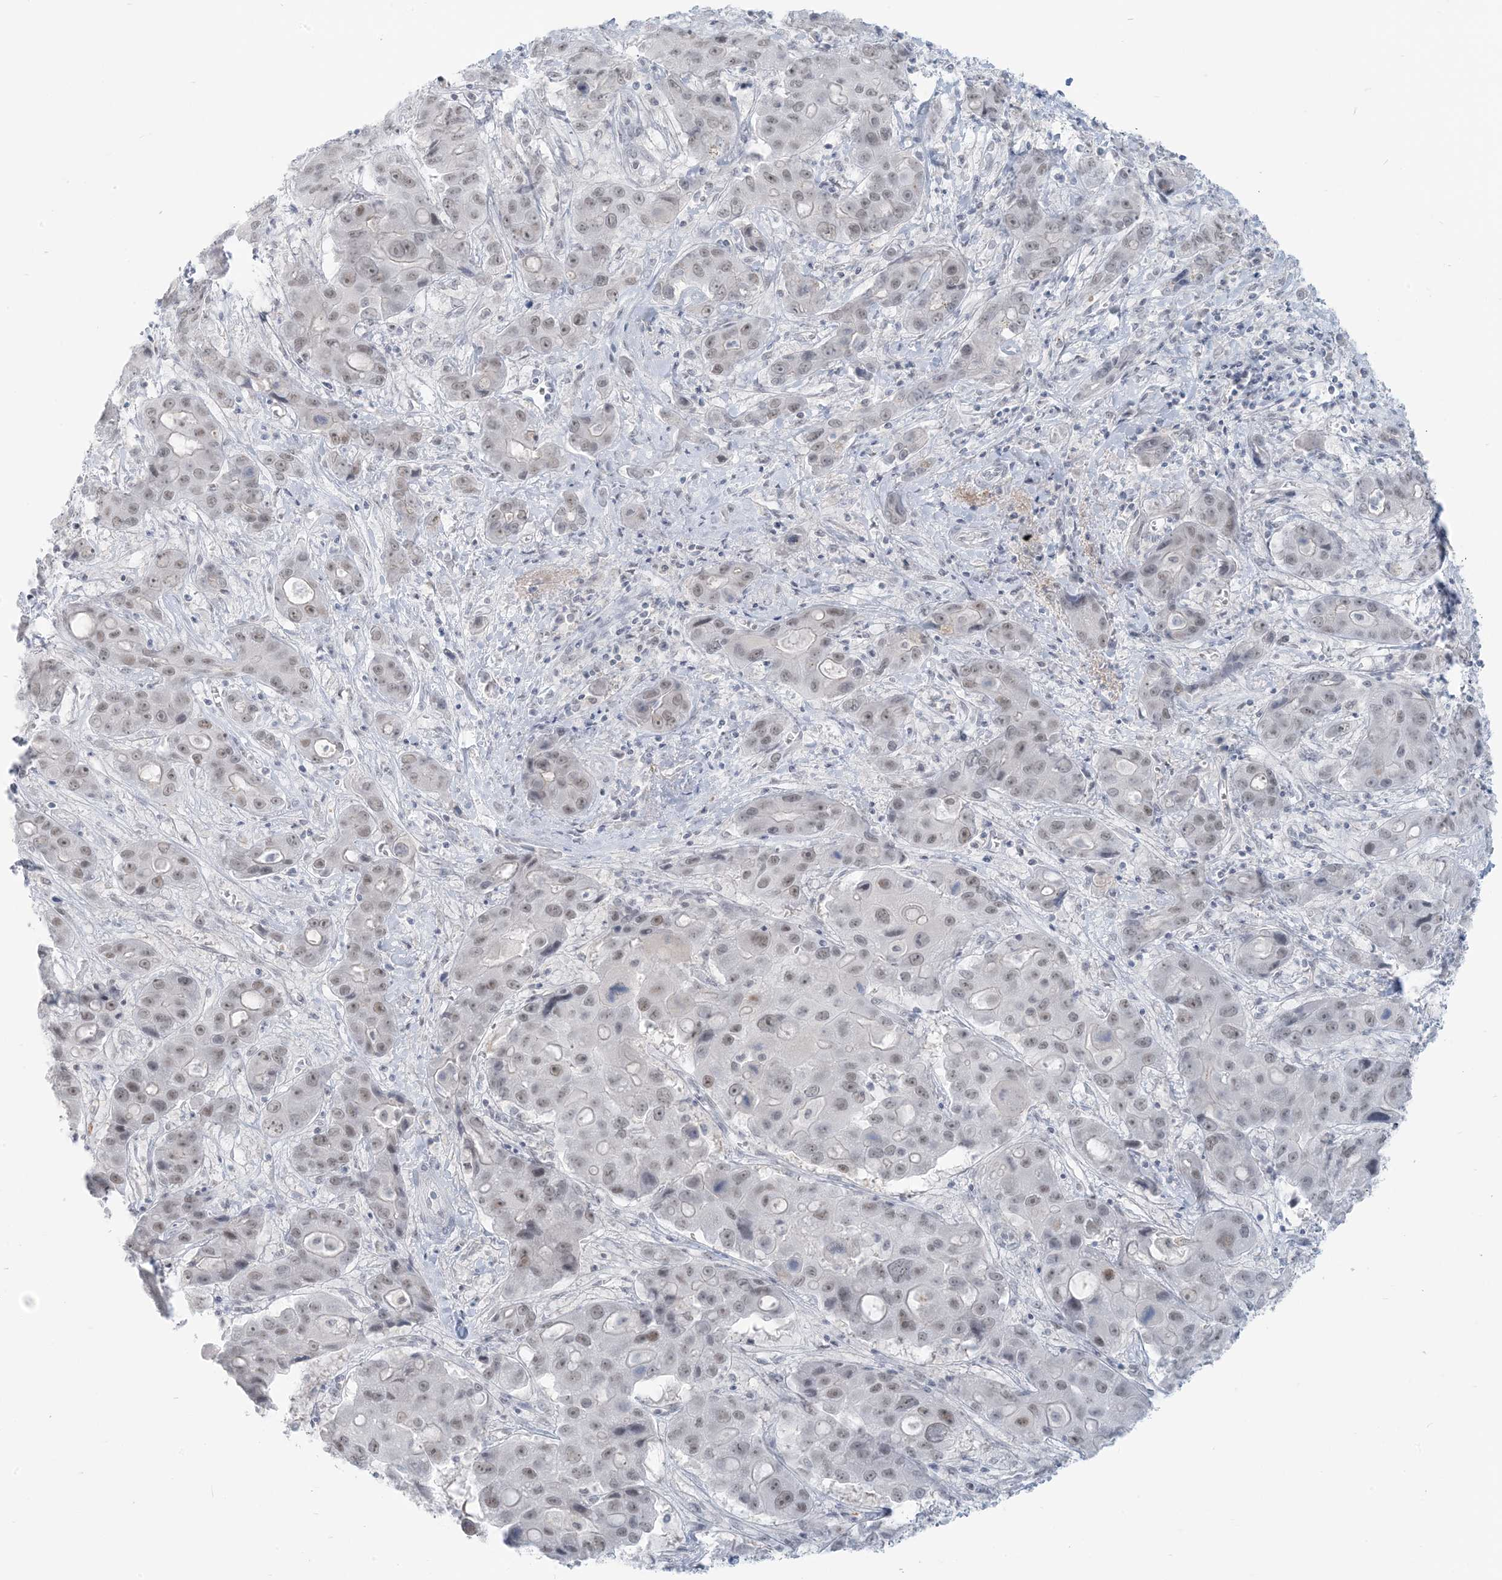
{"staining": {"intensity": "weak", "quantity": "<25%", "location": "nuclear"}, "tissue": "liver cancer", "cell_type": "Tumor cells", "image_type": "cancer", "snomed": [{"axis": "morphology", "description": "Cholangiocarcinoma"}, {"axis": "topography", "description": "Liver"}], "caption": "A micrograph of liver cancer stained for a protein demonstrates no brown staining in tumor cells.", "gene": "SCML1", "patient": {"sex": "male", "age": 67}}